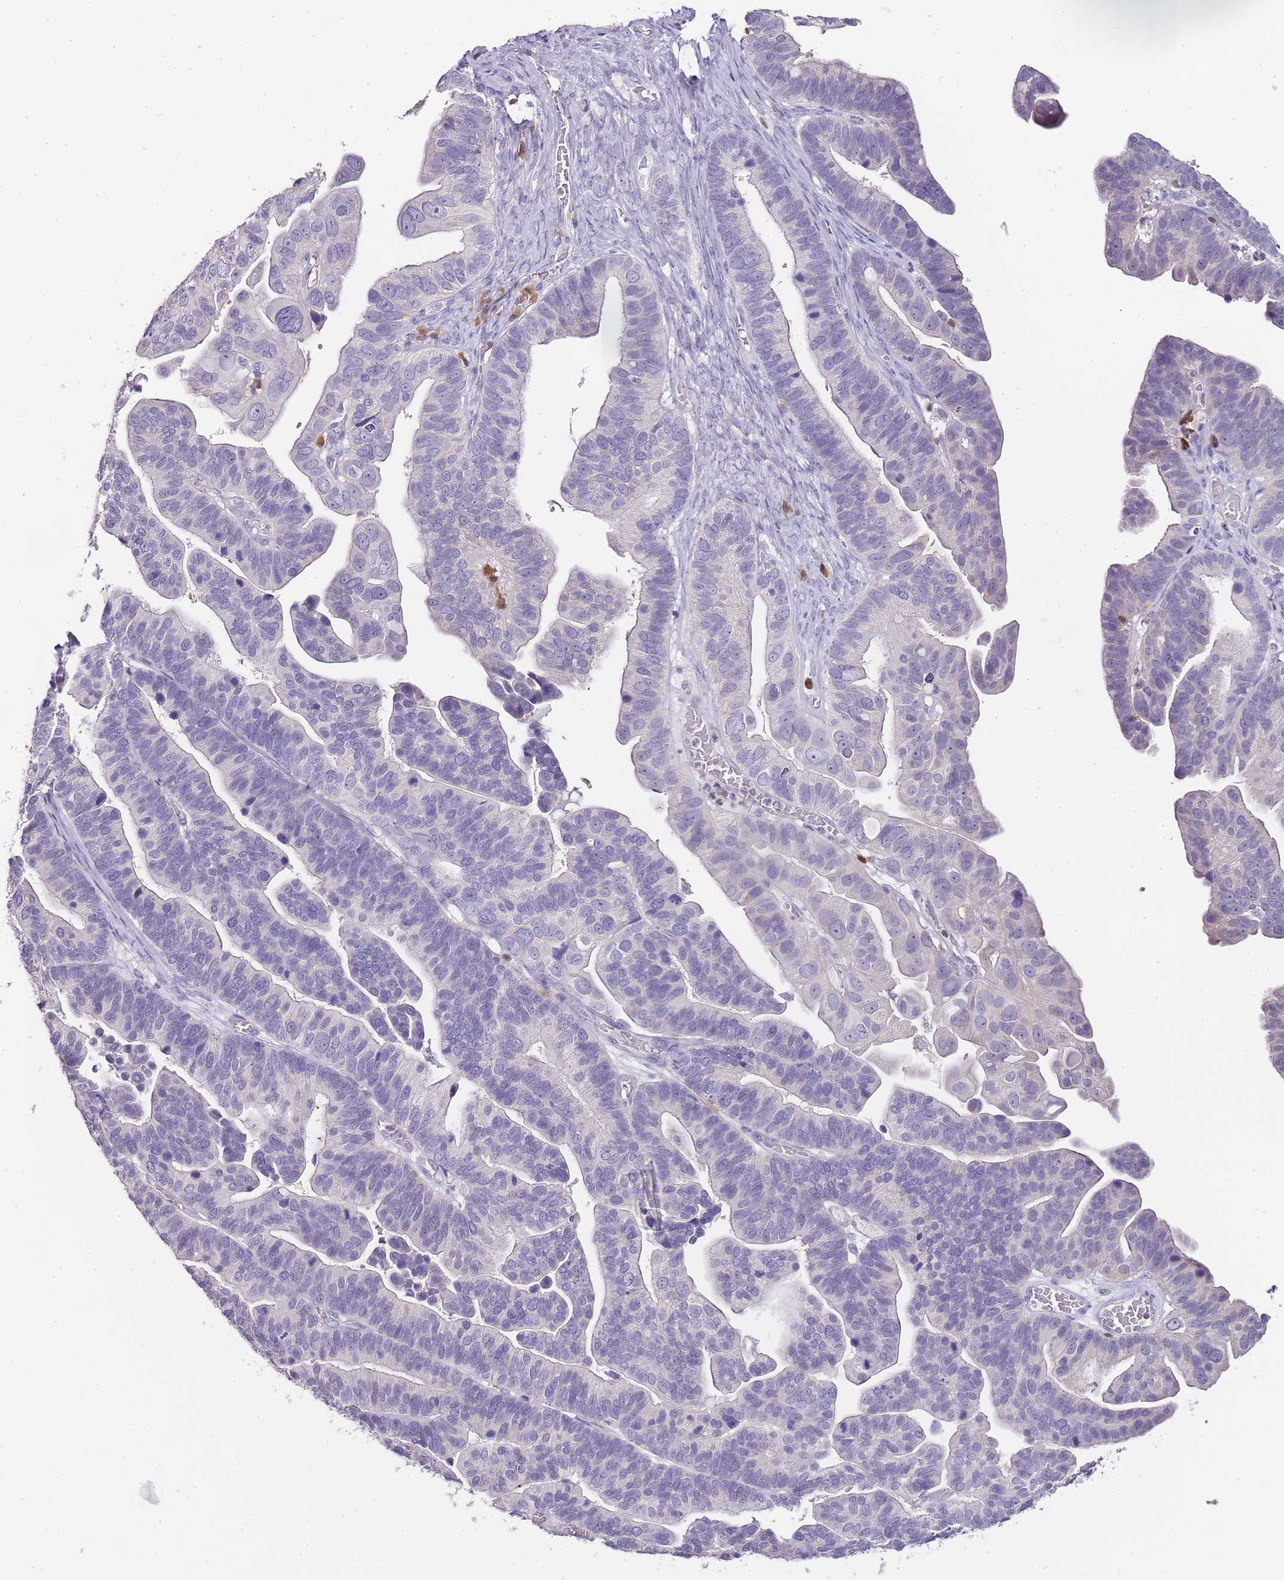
{"staining": {"intensity": "negative", "quantity": "none", "location": "none"}, "tissue": "ovarian cancer", "cell_type": "Tumor cells", "image_type": "cancer", "snomed": [{"axis": "morphology", "description": "Cystadenocarcinoma, serous, NOS"}, {"axis": "topography", "description": "Ovary"}], "caption": "Immunohistochemistry photomicrograph of neoplastic tissue: human ovarian serous cystadenocarcinoma stained with DAB exhibits no significant protein positivity in tumor cells.", "gene": "ZBP1", "patient": {"sex": "female", "age": 56}}